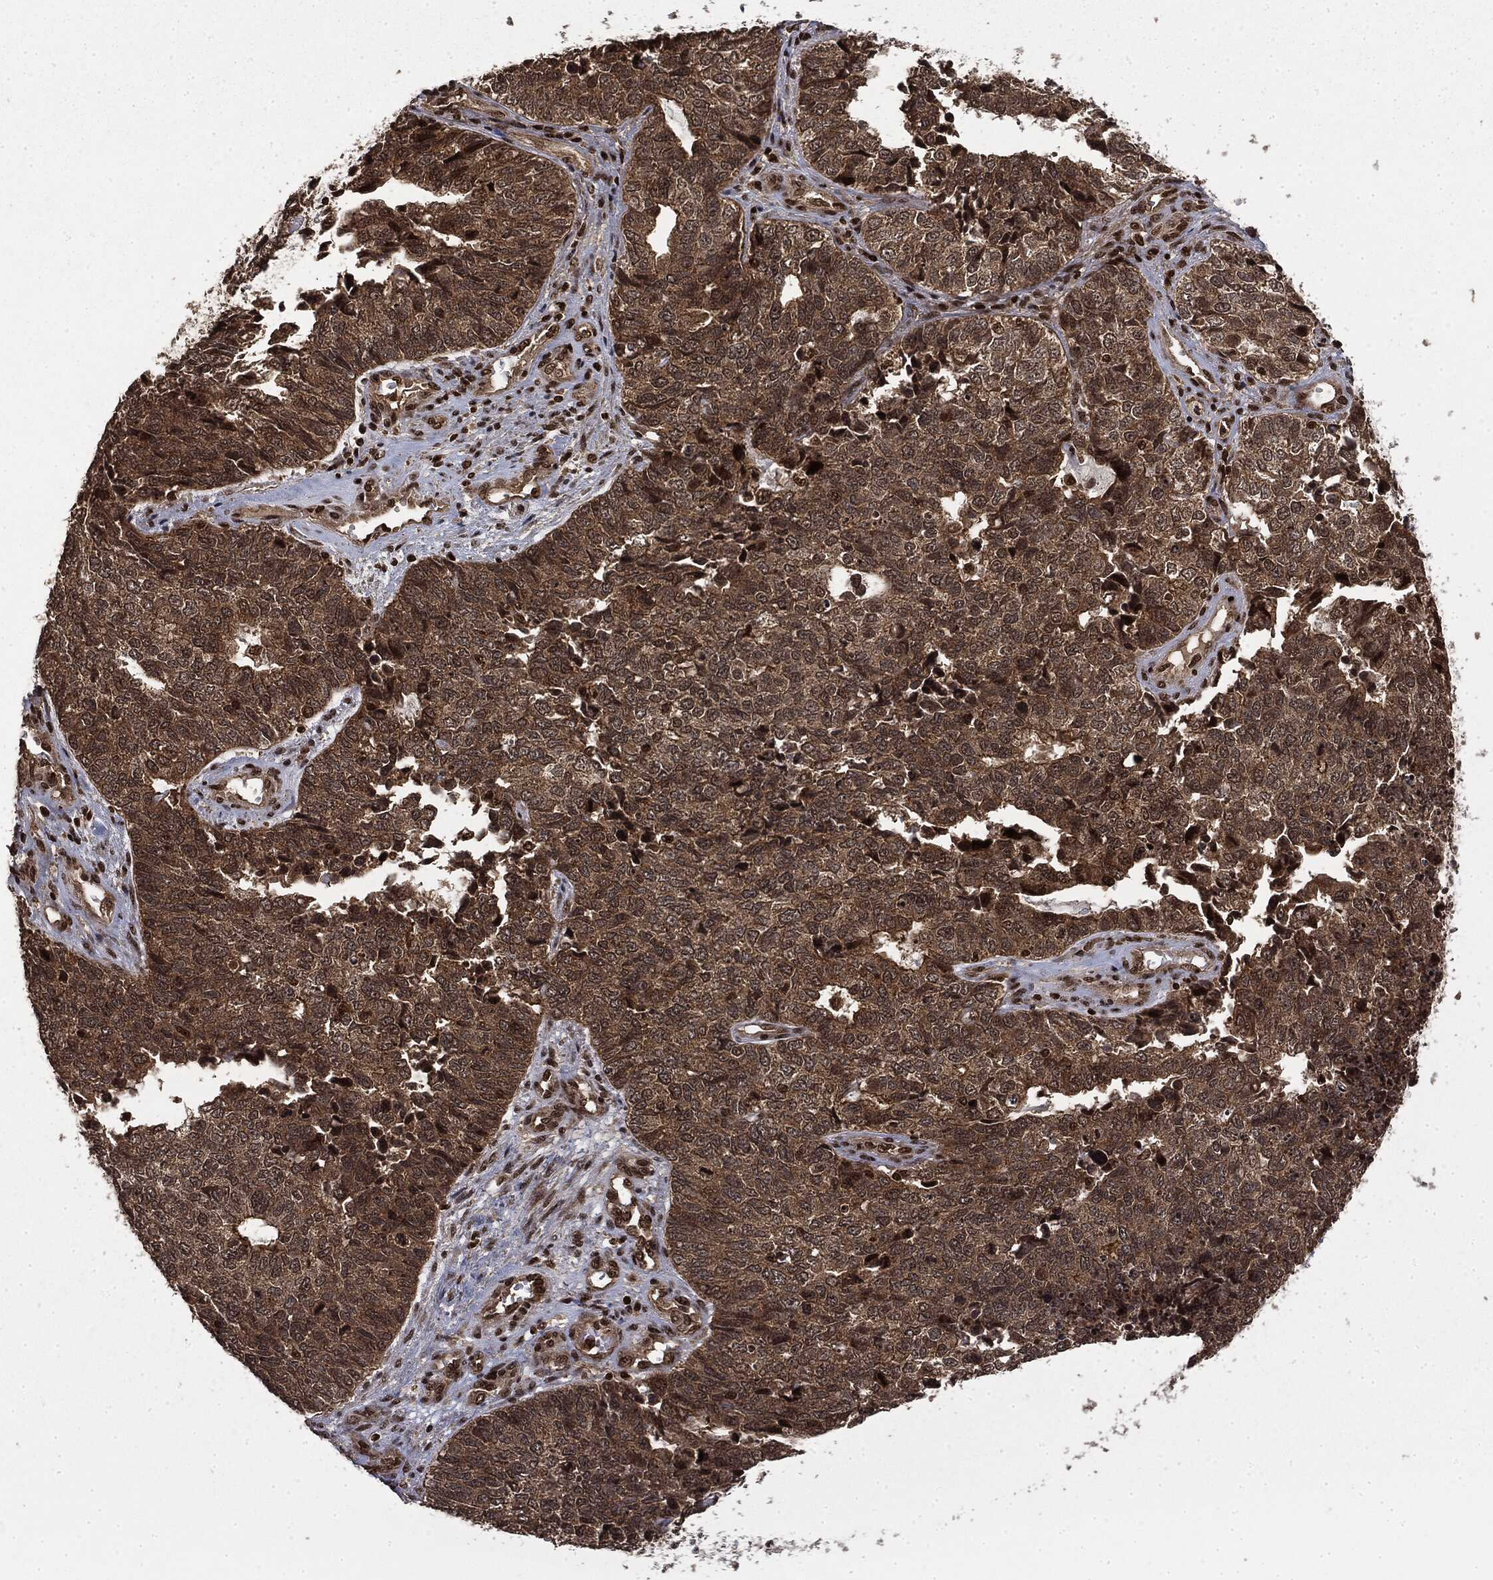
{"staining": {"intensity": "moderate", "quantity": ">75%", "location": "cytoplasmic/membranous"}, "tissue": "cervical cancer", "cell_type": "Tumor cells", "image_type": "cancer", "snomed": [{"axis": "morphology", "description": "Squamous cell carcinoma, NOS"}, {"axis": "topography", "description": "Cervix"}], "caption": "Immunohistochemical staining of human cervical cancer (squamous cell carcinoma) reveals moderate cytoplasmic/membranous protein positivity in about >75% of tumor cells.", "gene": "CTDP1", "patient": {"sex": "female", "age": 63}}